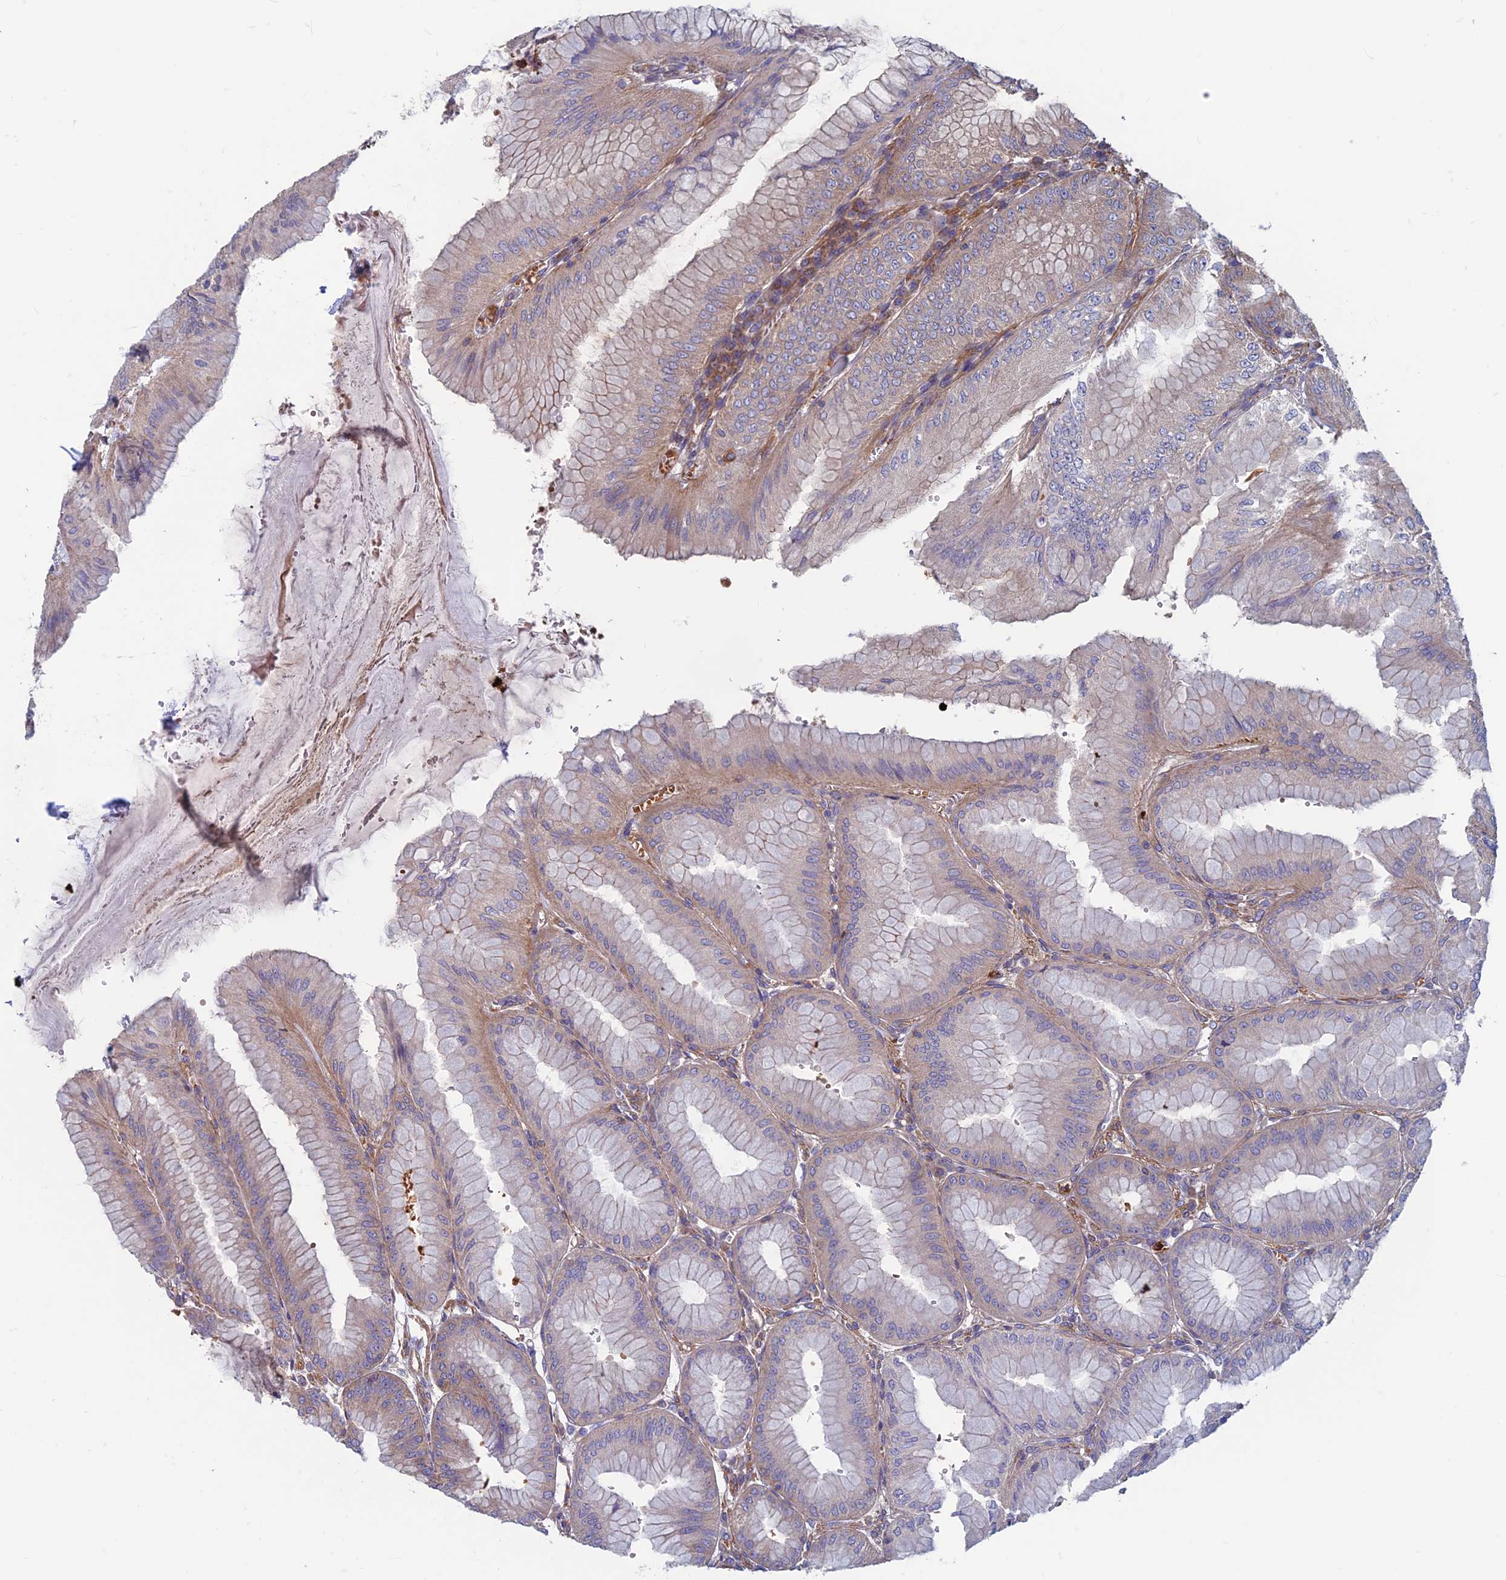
{"staining": {"intensity": "moderate", "quantity": "25%-75%", "location": "cytoplasmic/membranous"}, "tissue": "stomach", "cell_type": "Glandular cells", "image_type": "normal", "snomed": [{"axis": "morphology", "description": "Normal tissue, NOS"}, {"axis": "topography", "description": "Stomach, lower"}], "caption": "Moderate cytoplasmic/membranous staining for a protein is present in about 25%-75% of glandular cells of normal stomach using immunohistochemistry.", "gene": "DNM1L", "patient": {"sex": "male", "age": 71}}